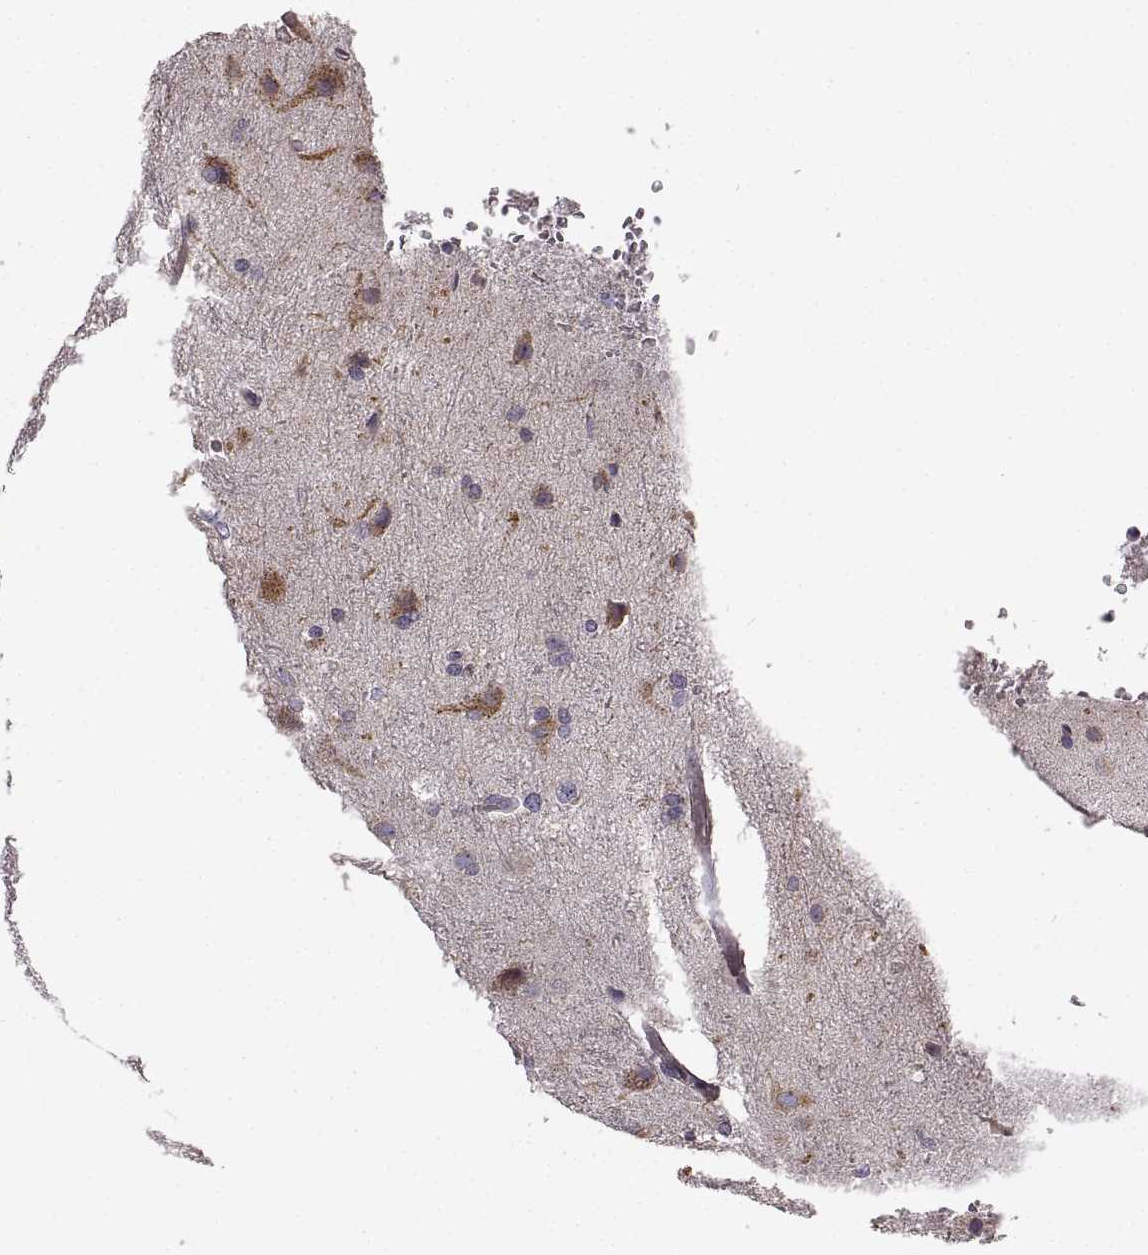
{"staining": {"intensity": "weak", "quantity": "25%-75%", "location": "cytoplasmic/membranous"}, "tissue": "glioma", "cell_type": "Tumor cells", "image_type": "cancer", "snomed": [{"axis": "morphology", "description": "Glioma, malignant, High grade"}, {"axis": "topography", "description": "Brain"}], "caption": "DAB (3,3'-diaminobenzidine) immunohistochemical staining of human high-grade glioma (malignant) shows weak cytoplasmic/membranous protein staining in about 25%-75% of tumor cells.", "gene": "B3GNT6", "patient": {"sex": "male", "age": 68}}